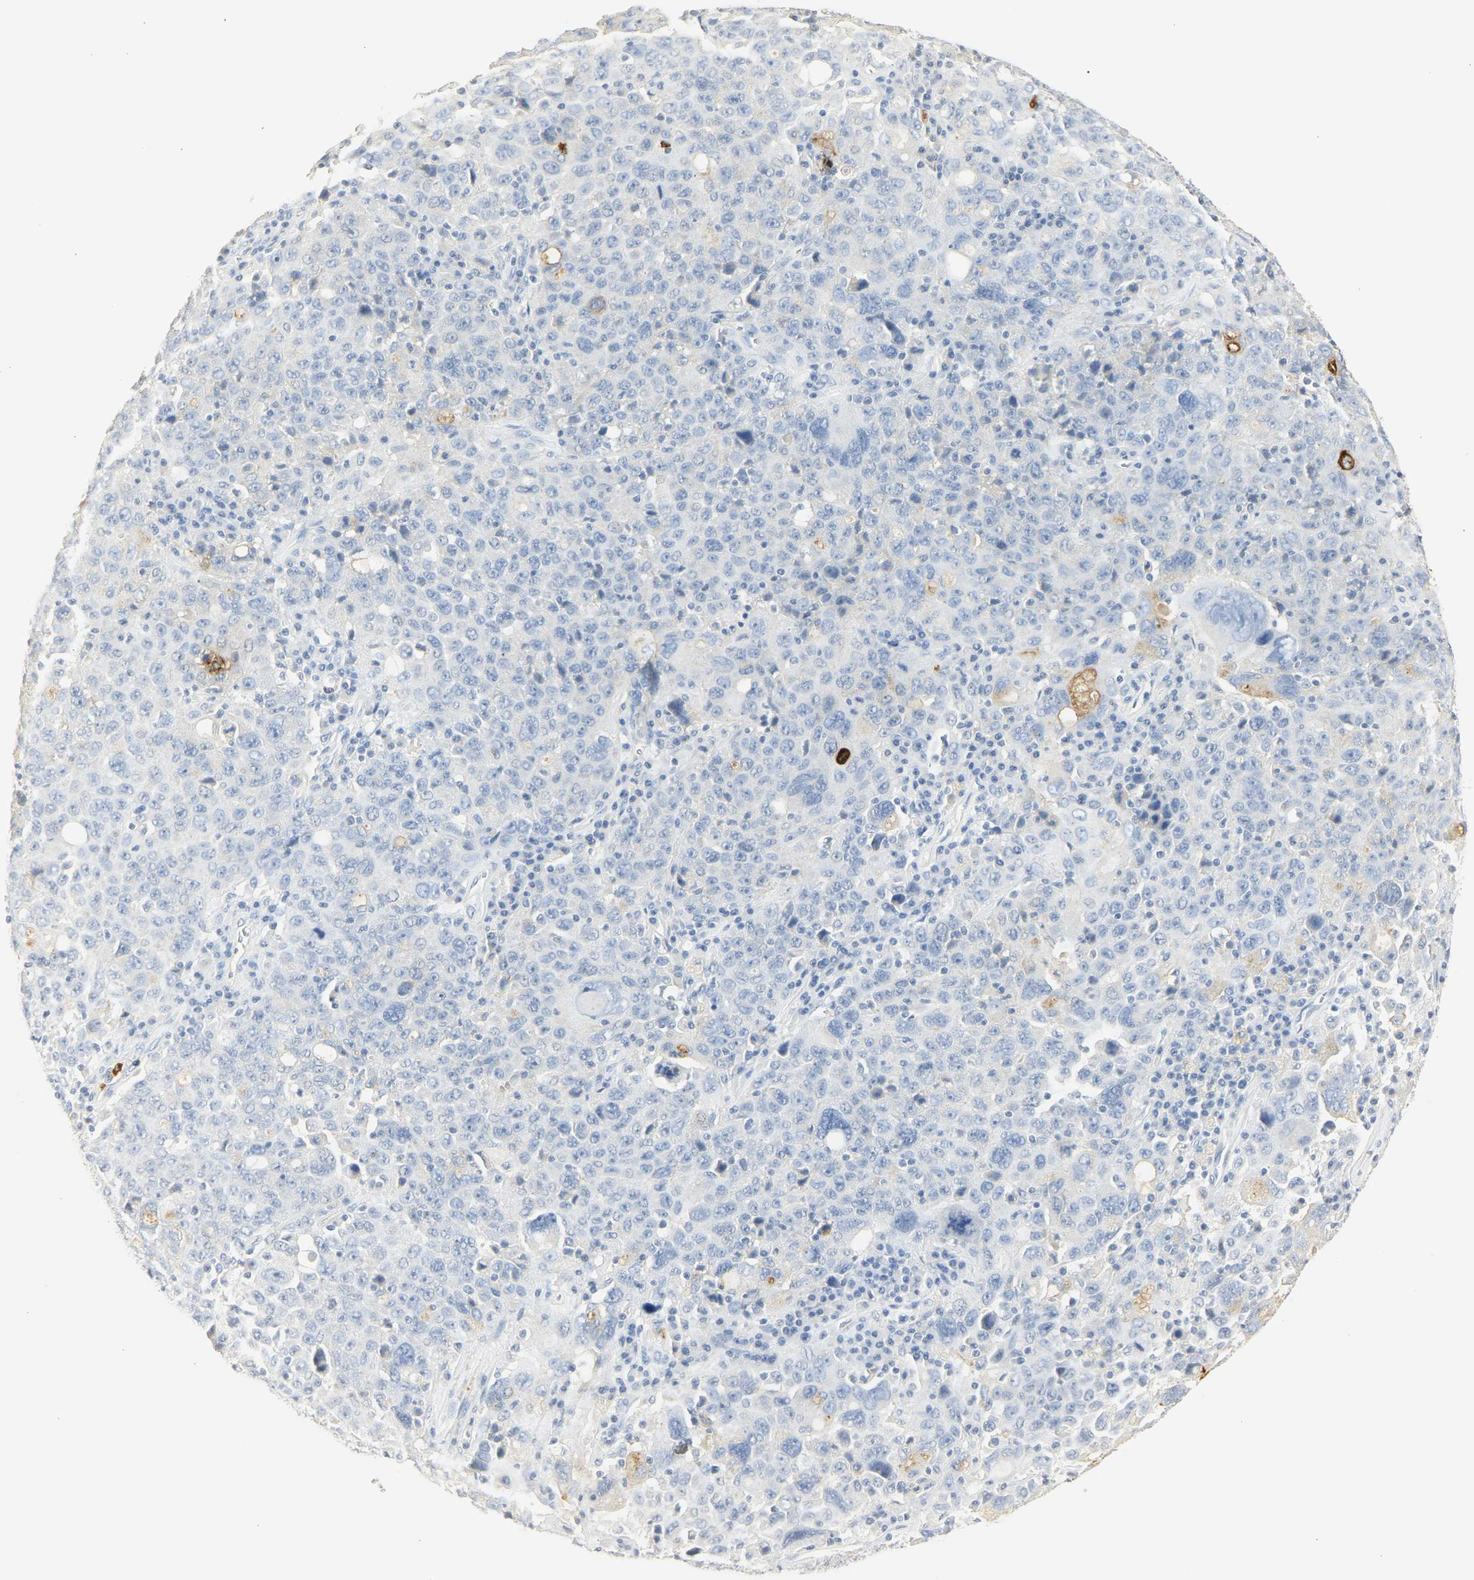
{"staining": {"intensity": "moderate", "quantity": "<25%", "location": "cytoplasmic/membranous"}, "tissue": "ovarian cancer", "cell_type": "Tumor cells", "image_type": "cancer", "snomed": [{"axis": "morphology", "description": "Carcinoma, endometroid"}, {"axis": "topography", "description": "Ovary"}], "caption": "Protein staining exhibits moderate cytoplasmic/membranous staining in about <25% of tumor cells in ovarian cancer (endometroid carcinoma).", "gene": "CEACAM5", "patient": {"sex": "female", "age": 62}}